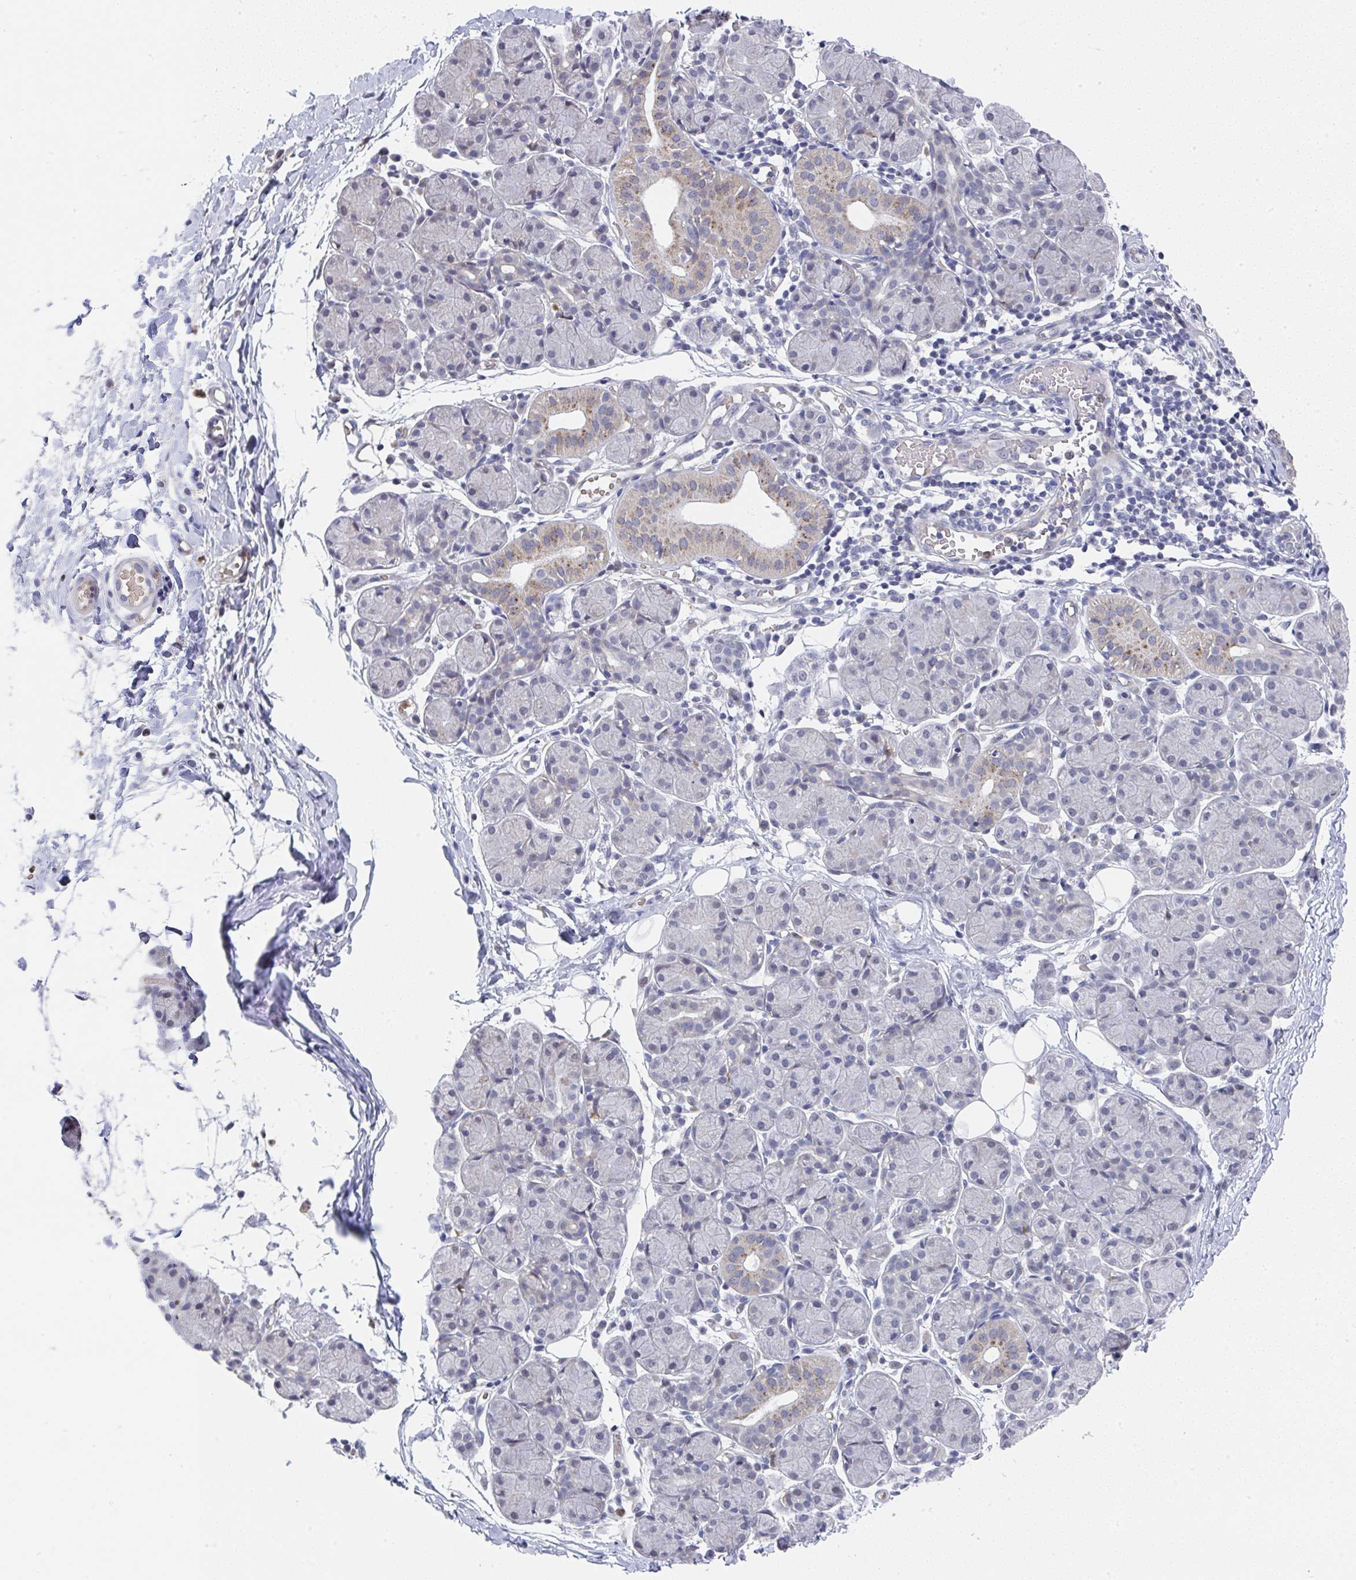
{"staining": {"intensity": "moderate", "quantity": "<25%", "location": "cytoplasmic/membranous"}, "tissue": "salivary gland", "cell_type": "Glandular cells", "image_type": "normal", "snomed": [{"axis": "morphology", "description": "Normal tissue, NOS"}, {"axis": "morphology", "description": "Inflammation, NOS"}, {"axis": "topography", "description": "Lymph node"}, {"axis": "topography", "description": "Salivary gland"}], "caption": "This histopathology image reveals immunohistochemistry (IHC) staining of unremarkable salivary gland, with low moderate cytoplasmic/membranous positivity in approximately <25% of glandular cells.", "gene": "NCF1", "patient": {"sex": "male", "age": 3}}